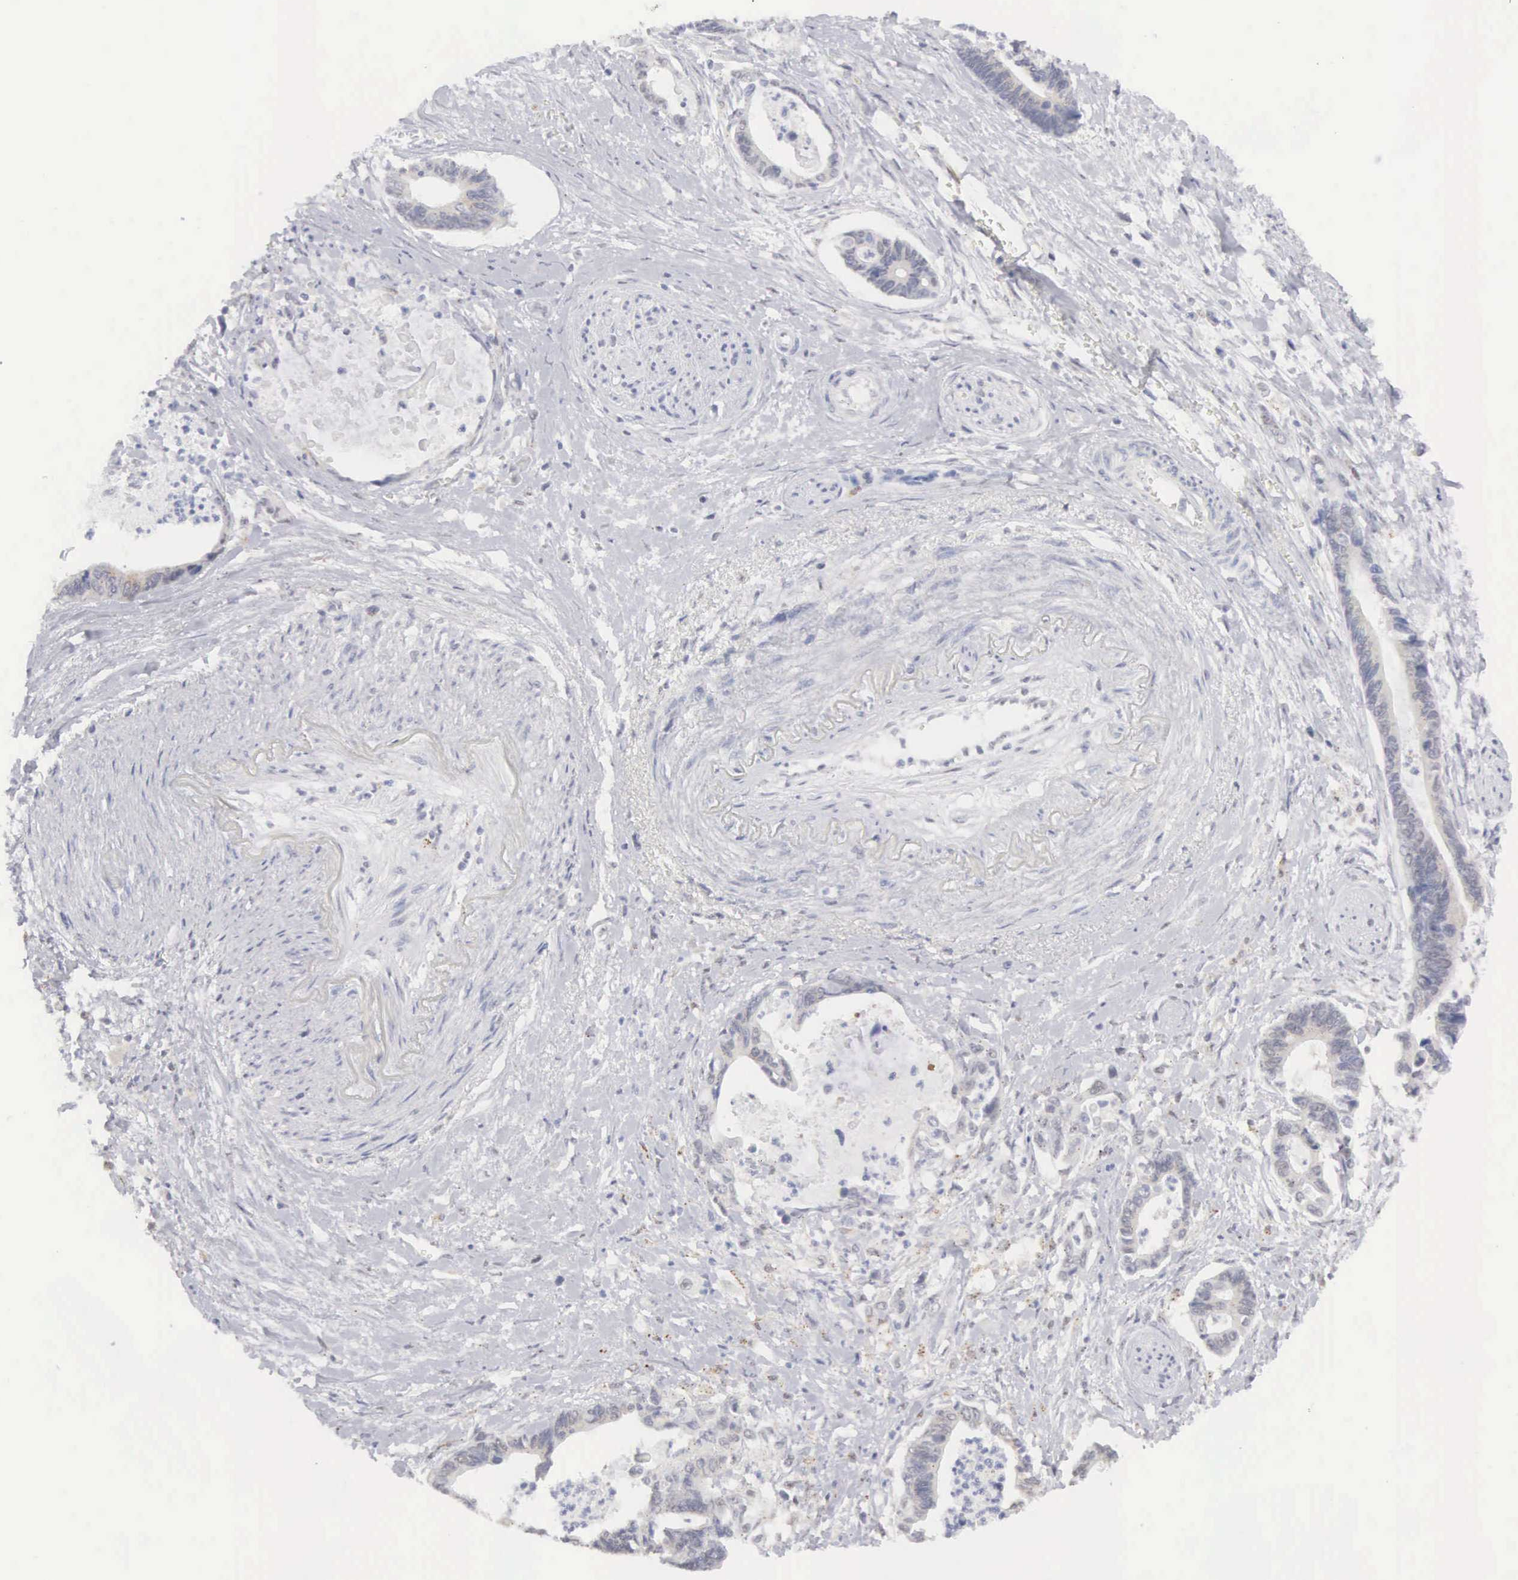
{"staining": {"intensity": "weak", "quantity": "<25%", "location": "cytoplasmic/membranous"}, "tissue": "pancreatic cancer", "cell_type": "Tumor cells", "image_type": "cancer", "snomed": [{"axis": "morphology", "description": "Adenocarcinoma, NOS"}, {"axis": "topography", "description": "Pancreas"}], "caption": "Immunohistochemistry of pancreatic cancer reveals no expression in tumor cells.", "gene": "MNAT1", "patient": {"sex": "female", "age": 70}}